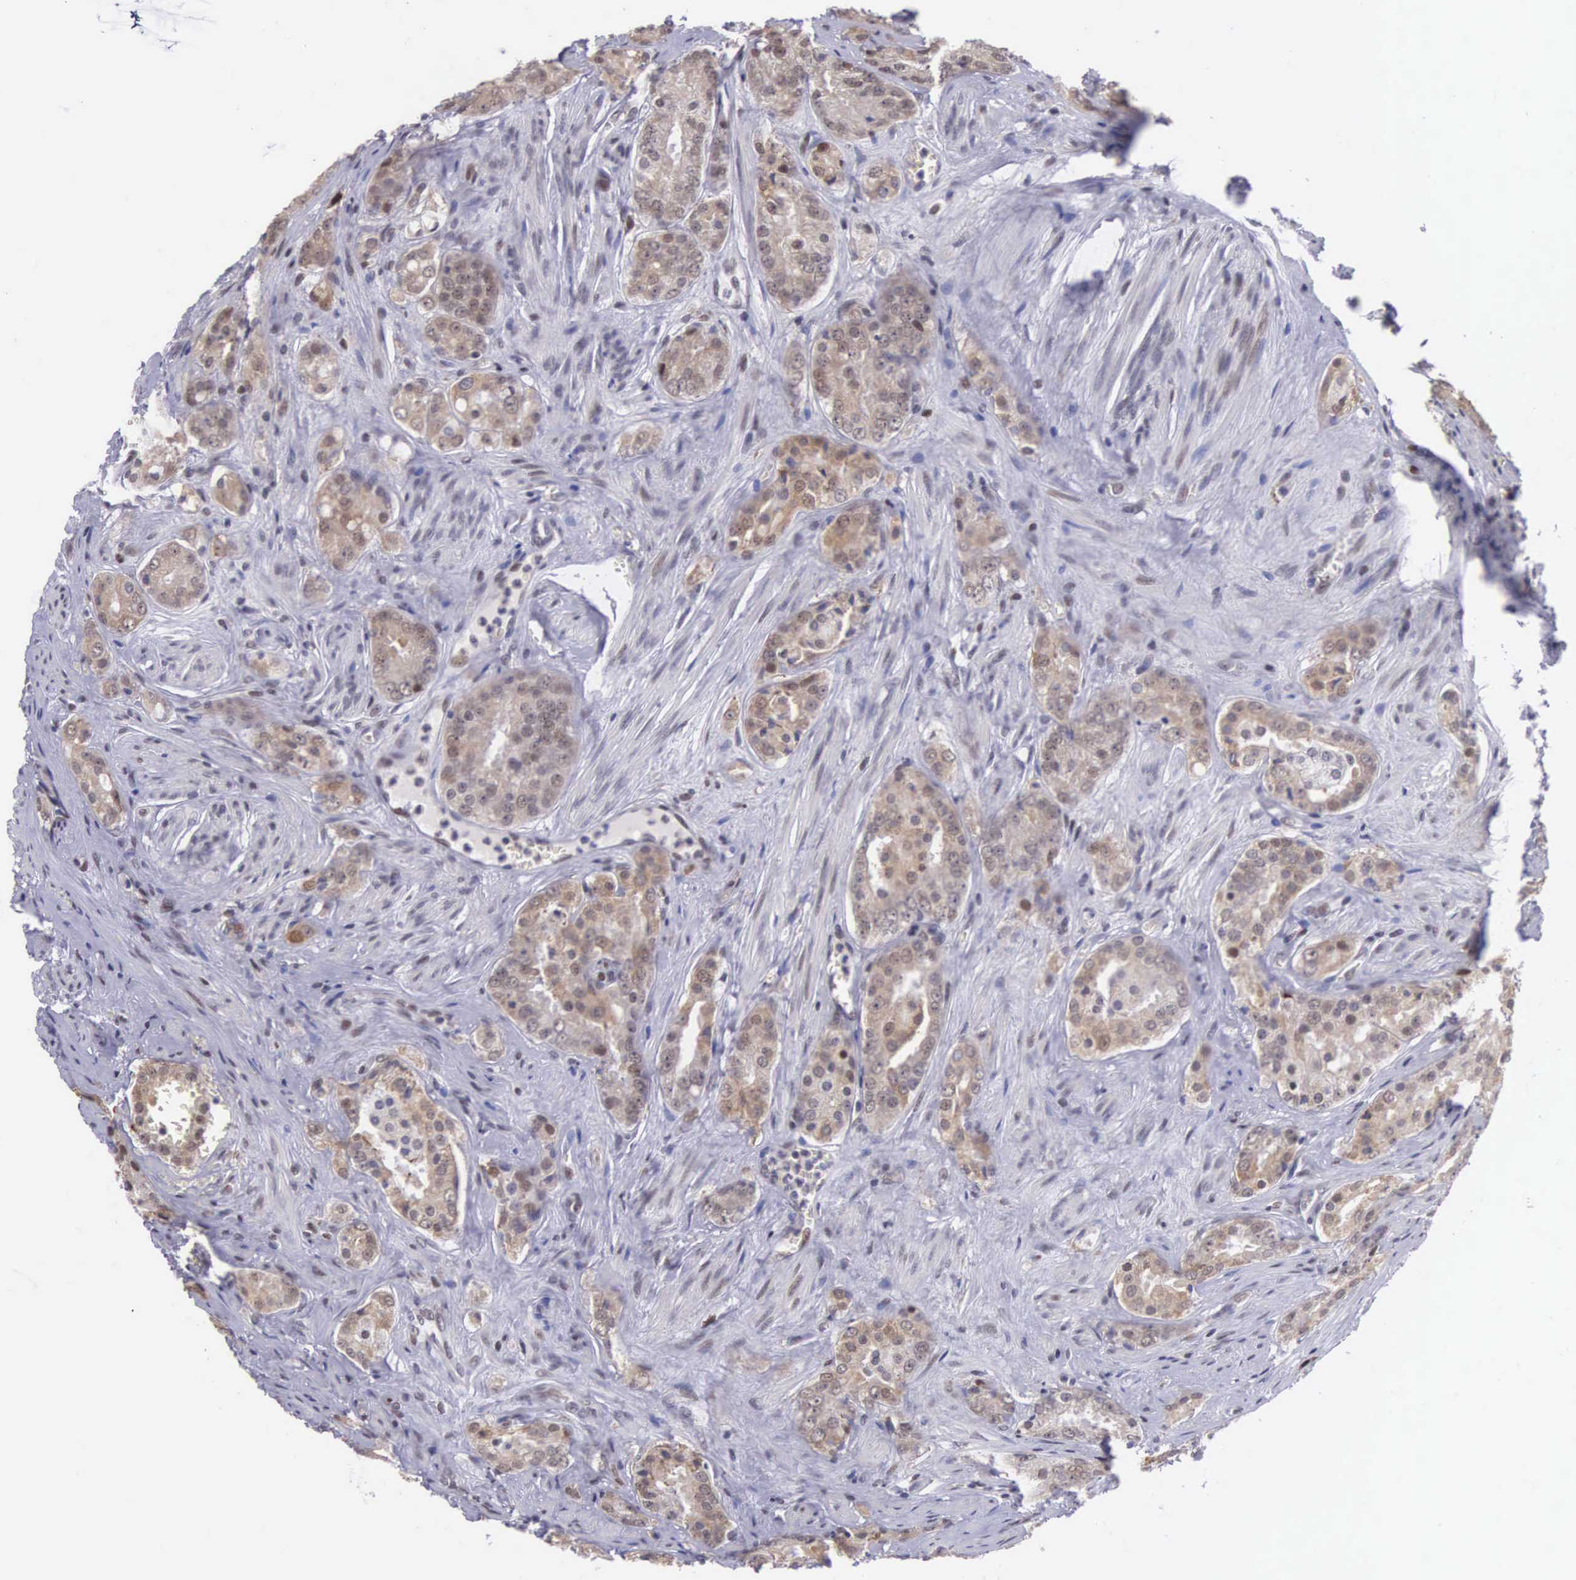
{"staining": {"intensity": "moderate", "quantity": "25%-75%", "location": "cytoplasmic/membranous,nuclear"}, "tissue": "prostate cancer", "cell_type": "Tumor cells", "image_type": "cancer", "snomed": [{"axis": "morphology", "description": "Adenocarcinoma, Medium grade"}, {"axis": "topography", "description": "Prostate"}], "caption": "Immunohistochemical staining of human adenocarcinoma (medium-grade) (prostate) exhibits medium levels of moderate cytoplasmic/membranous and nuclear protein expression in about 25%-75% of tumor cells. Nuclei are stained in blue.", "gene": "SLC25A21", "patient": {"sex": "male", "age": 60}}